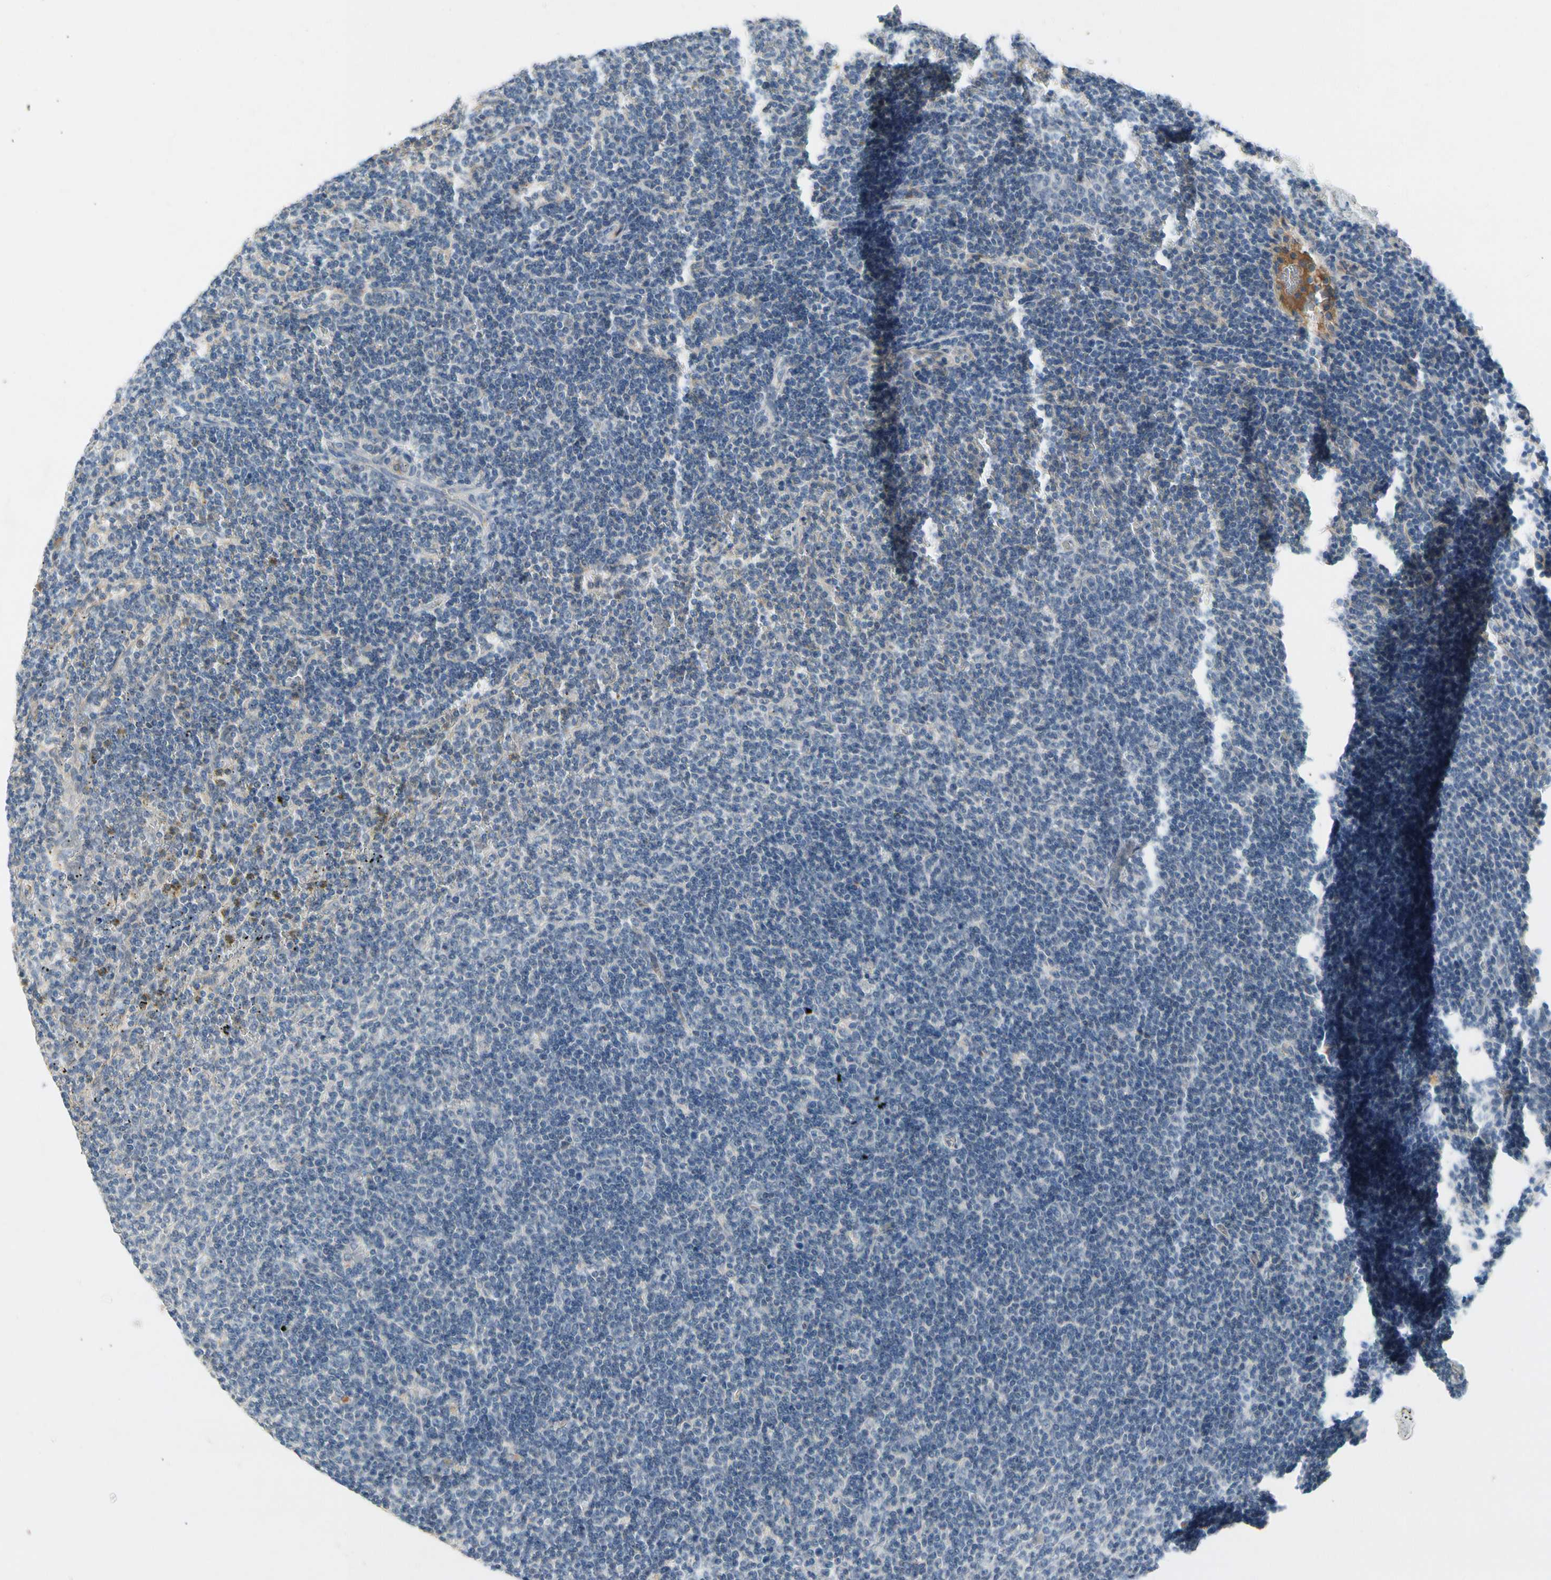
{"staining": {"intensity": "negative", "quantity": "none", "location": "none"}, "tissue": "lymphoma", "cell_type": "Tumor cells", "image_type": "cancer", "snomed": [{"axis": "morphology", "description": "Malignant lymphoma, non-Hodgkin's type, Low grade"}, {"axis": "topography", "description": "Spleen"}], "caption": "An immunohistochemistry (IHC) photomicrograph of lymphoma is shown. There is no staining in tumor cells of lymphoma. (Immunohistochemistry, brightfield microscopy, high magnification).", "gene": "CNDP1", "patient": {"sex": "female", "age": 50}}